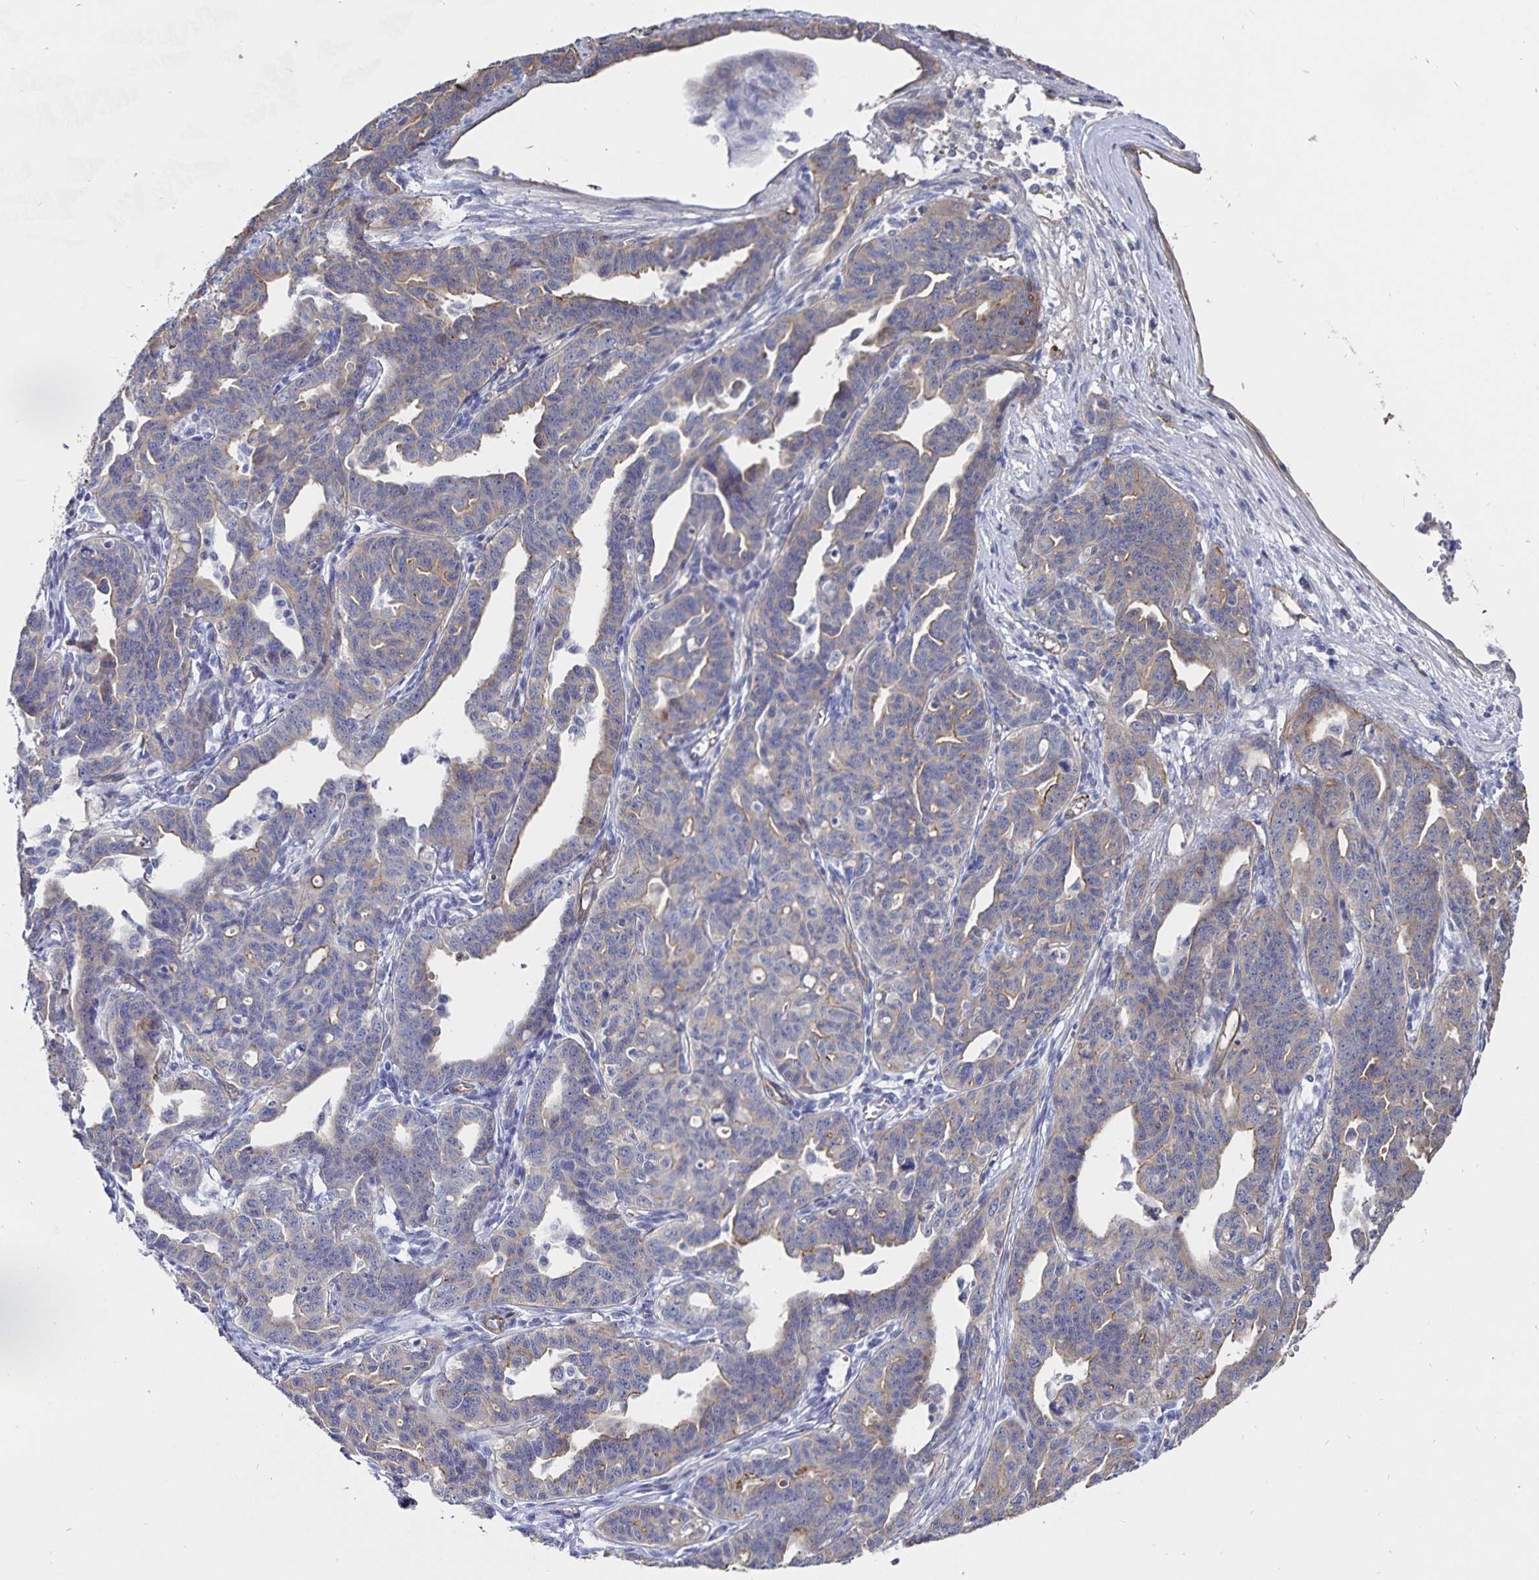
{"staining": {"intensity": "weak", "quantity": "<25%", "location": "cytoplasmic/membranous"}, "tissue": "ovarian cancer", "cell_type": "Tumor cells", "image_type": "cancer", "snomed": [{"axis": "morphology", "description": "Cystadenocarcinoma, serous, NOS"}, {"axis": "topography", "description": "Ovary"}], "caption": "High magnification brightfield microscopy of serous cystadenocarcinoma (ovarian) stained with DAB (brown) and counterstained with hematoxylin (blue): tumor cells show no significant staining.", "gene": "SSTR1", "patient": {"sex": "female", "age": 69}}